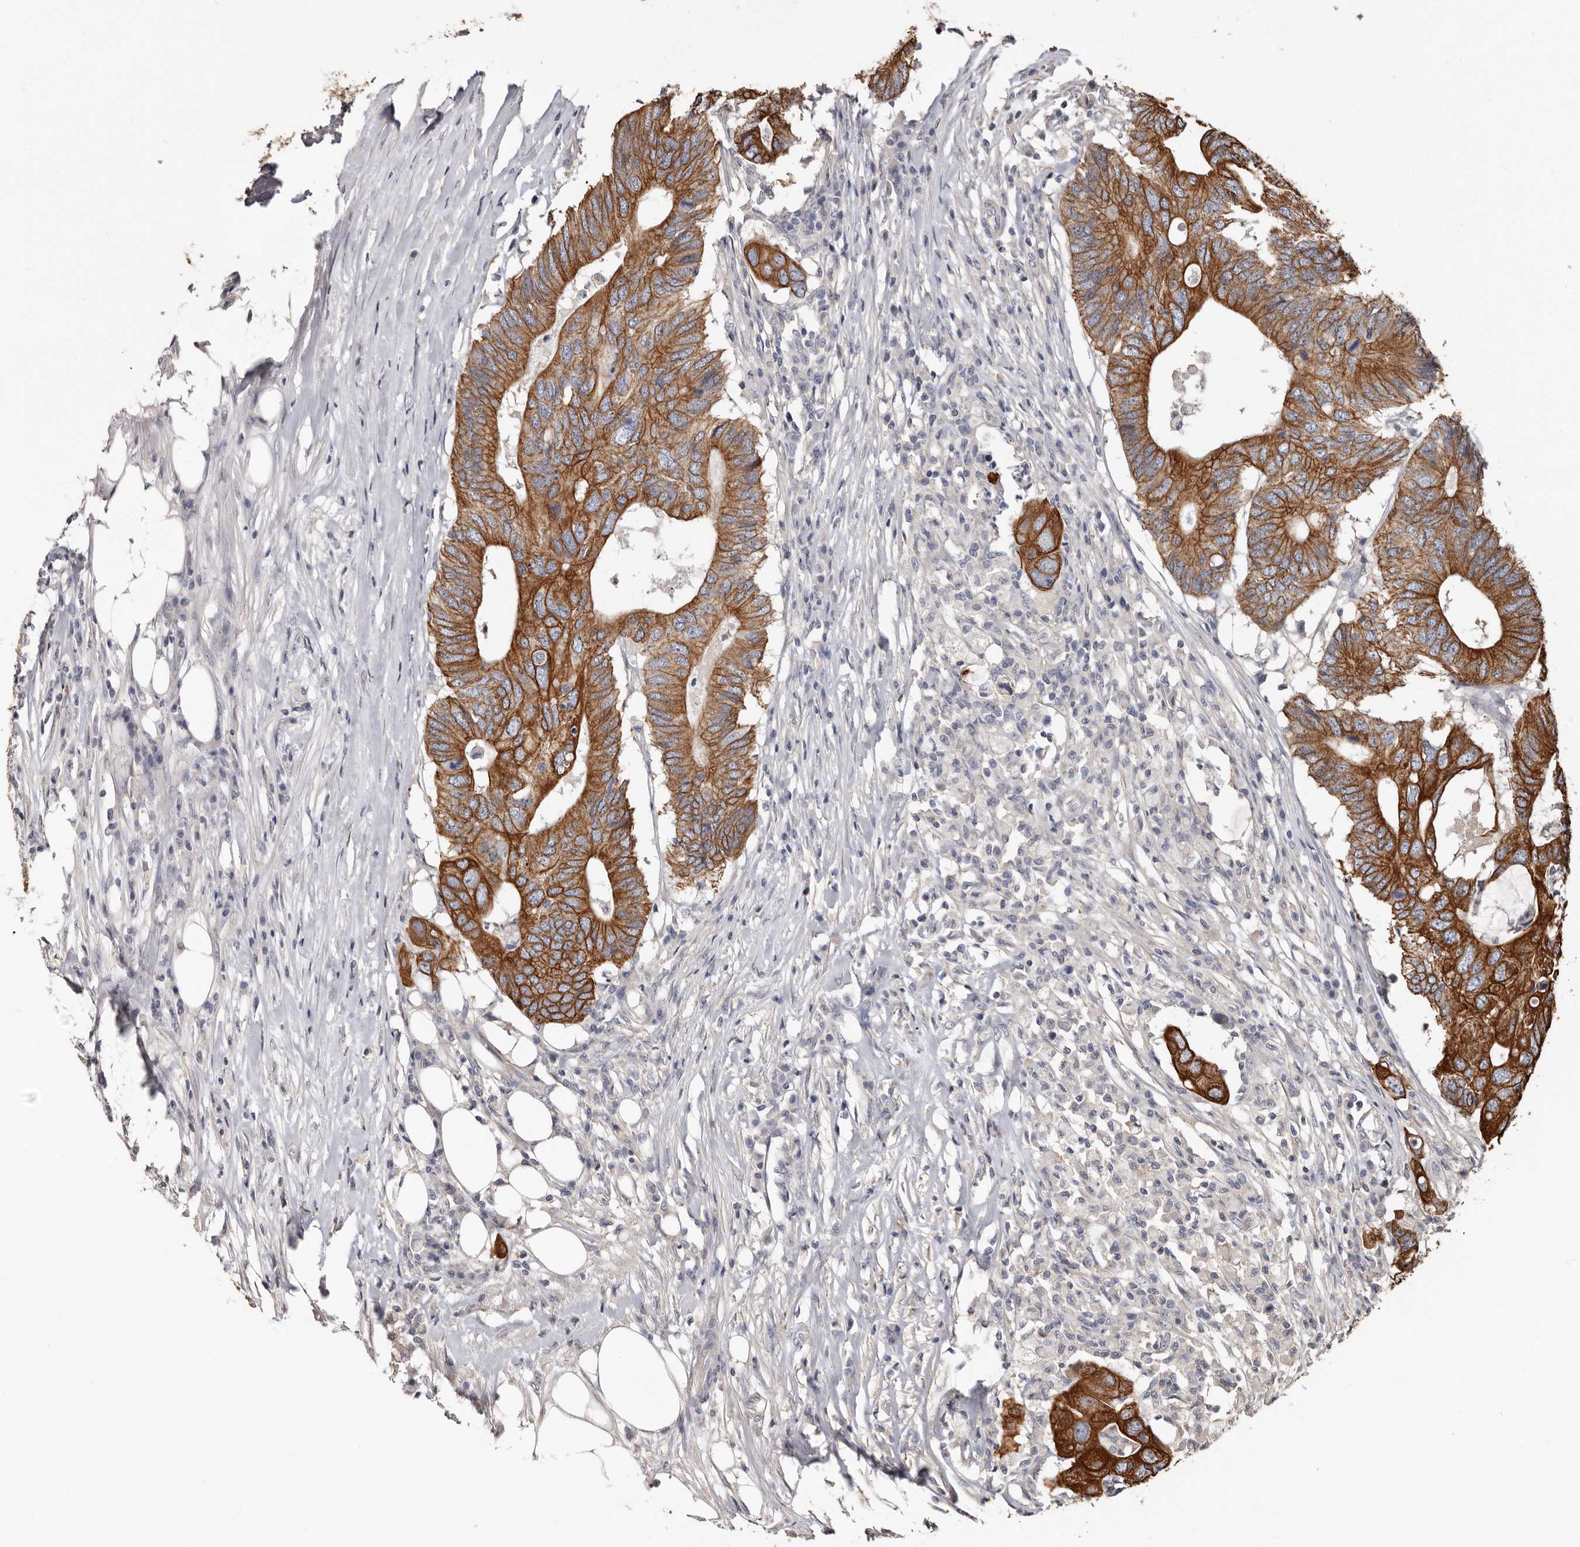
{"staining": {"intensity": "strong", "quantity": ">75%", "location": "cytoplasmic/membranous"}, "tissue": "colorectal cancer", "cell_type": "Tumor cells", "image_type": "cancer", "snomed": [{"axis": "morphology", "description": "Adenocarcinoma, NOS"}, {"axis": "topography", "description": "Colon"}], "caption": "This micrograph exhibits colorectal adenocarcinoma stained with IHC to label a protein in brown. The cytoplasmic/membranous of tumor cells show strong positivity for the protein. Nuclei are counter-stained blue.", "gene": "MRPL18", "patient": {"sex": "male", "age": 71}}